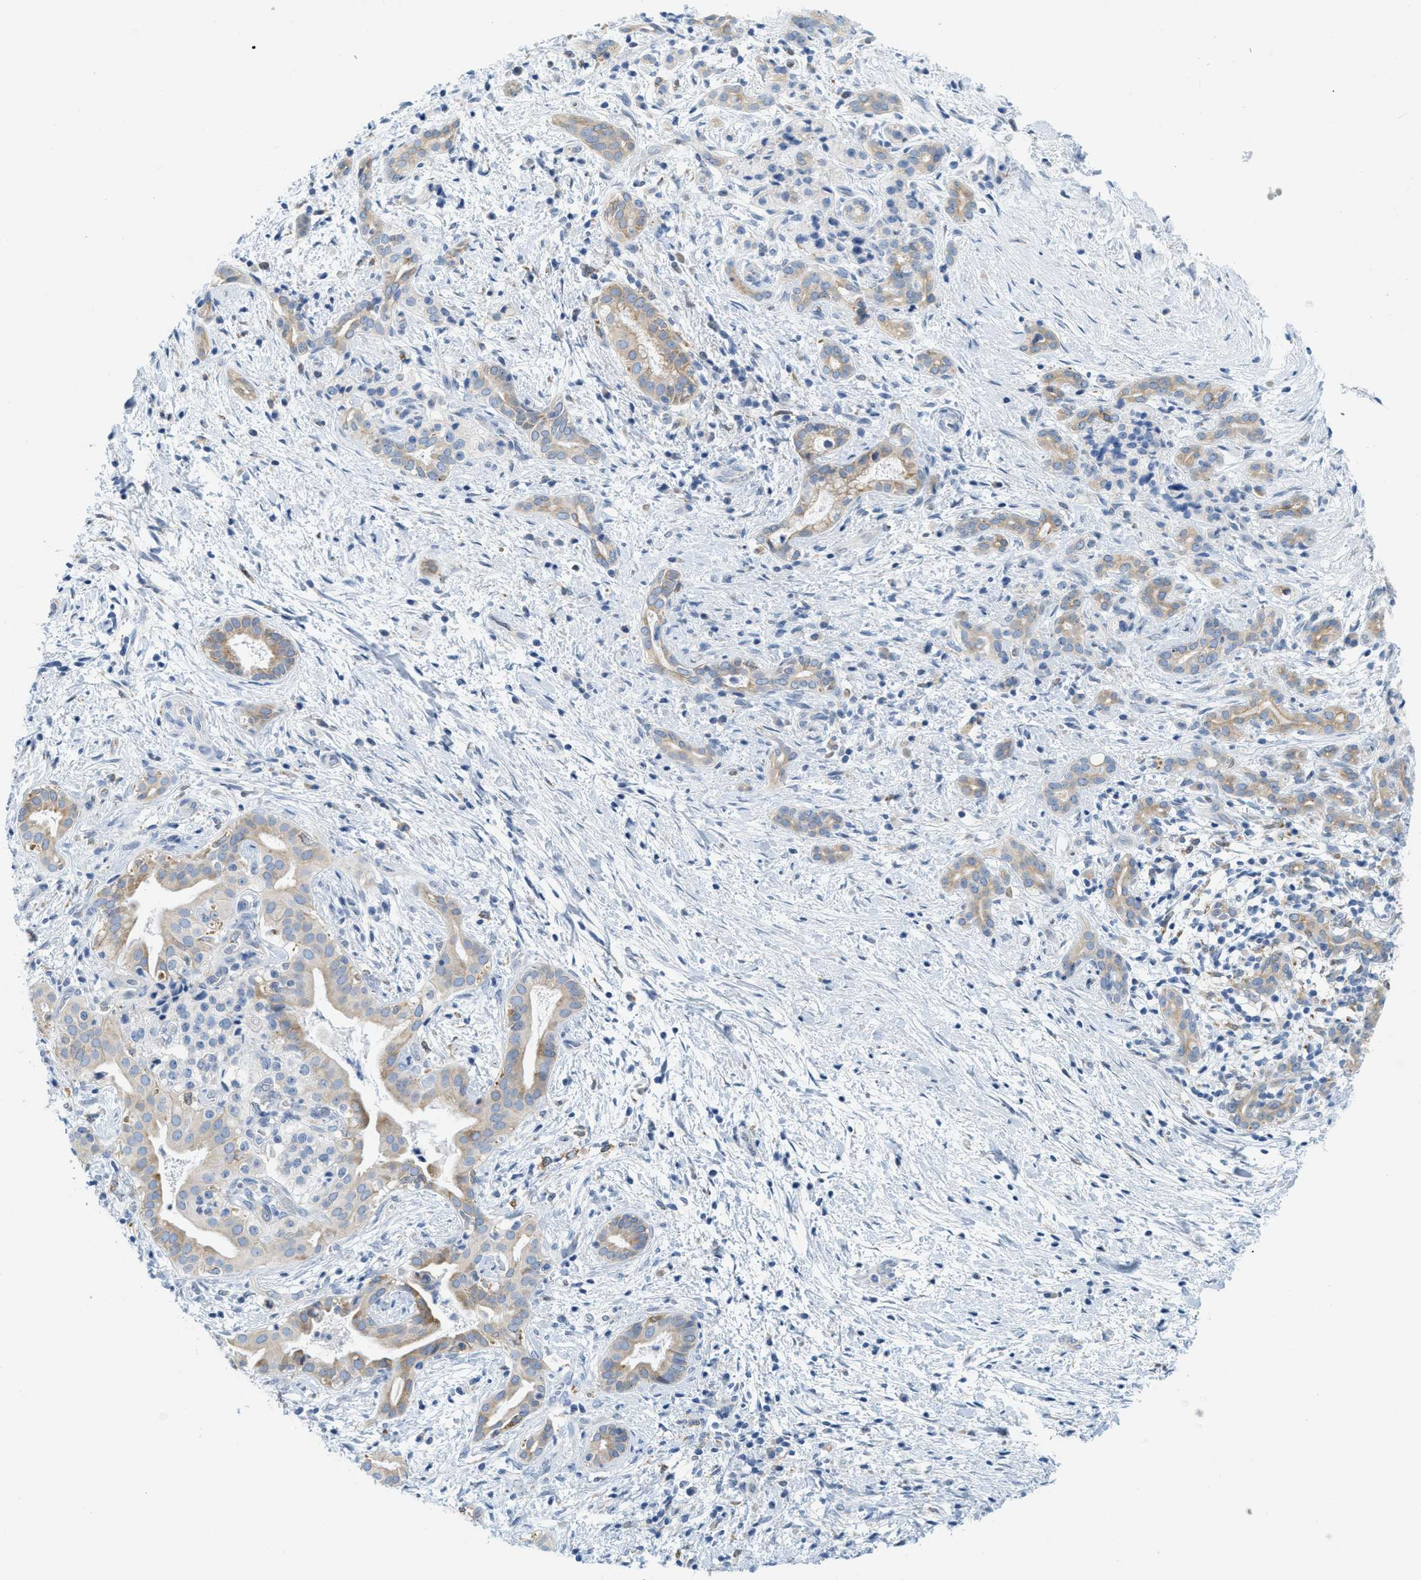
{"staining": {"intensity": "weak", "quantity": ">75%", "location": "cytoplasmic/membranous"}, "tissue": "pancreatic cancer", "cell_type": "Tumor cells", "image_type": "cancer", "snomed": [{"axis": "morphology", "description": "Adenocarcinoma, NOS"}, {"axis": "topography", "description": "Pancreas"}], "caption": "Pancreatic cancer (adenocarcinoma) stained with a protein marker shows weak staining in tumor cells.", "gene": "TEX264", "patient": {"sex": "female", "age": 70}}